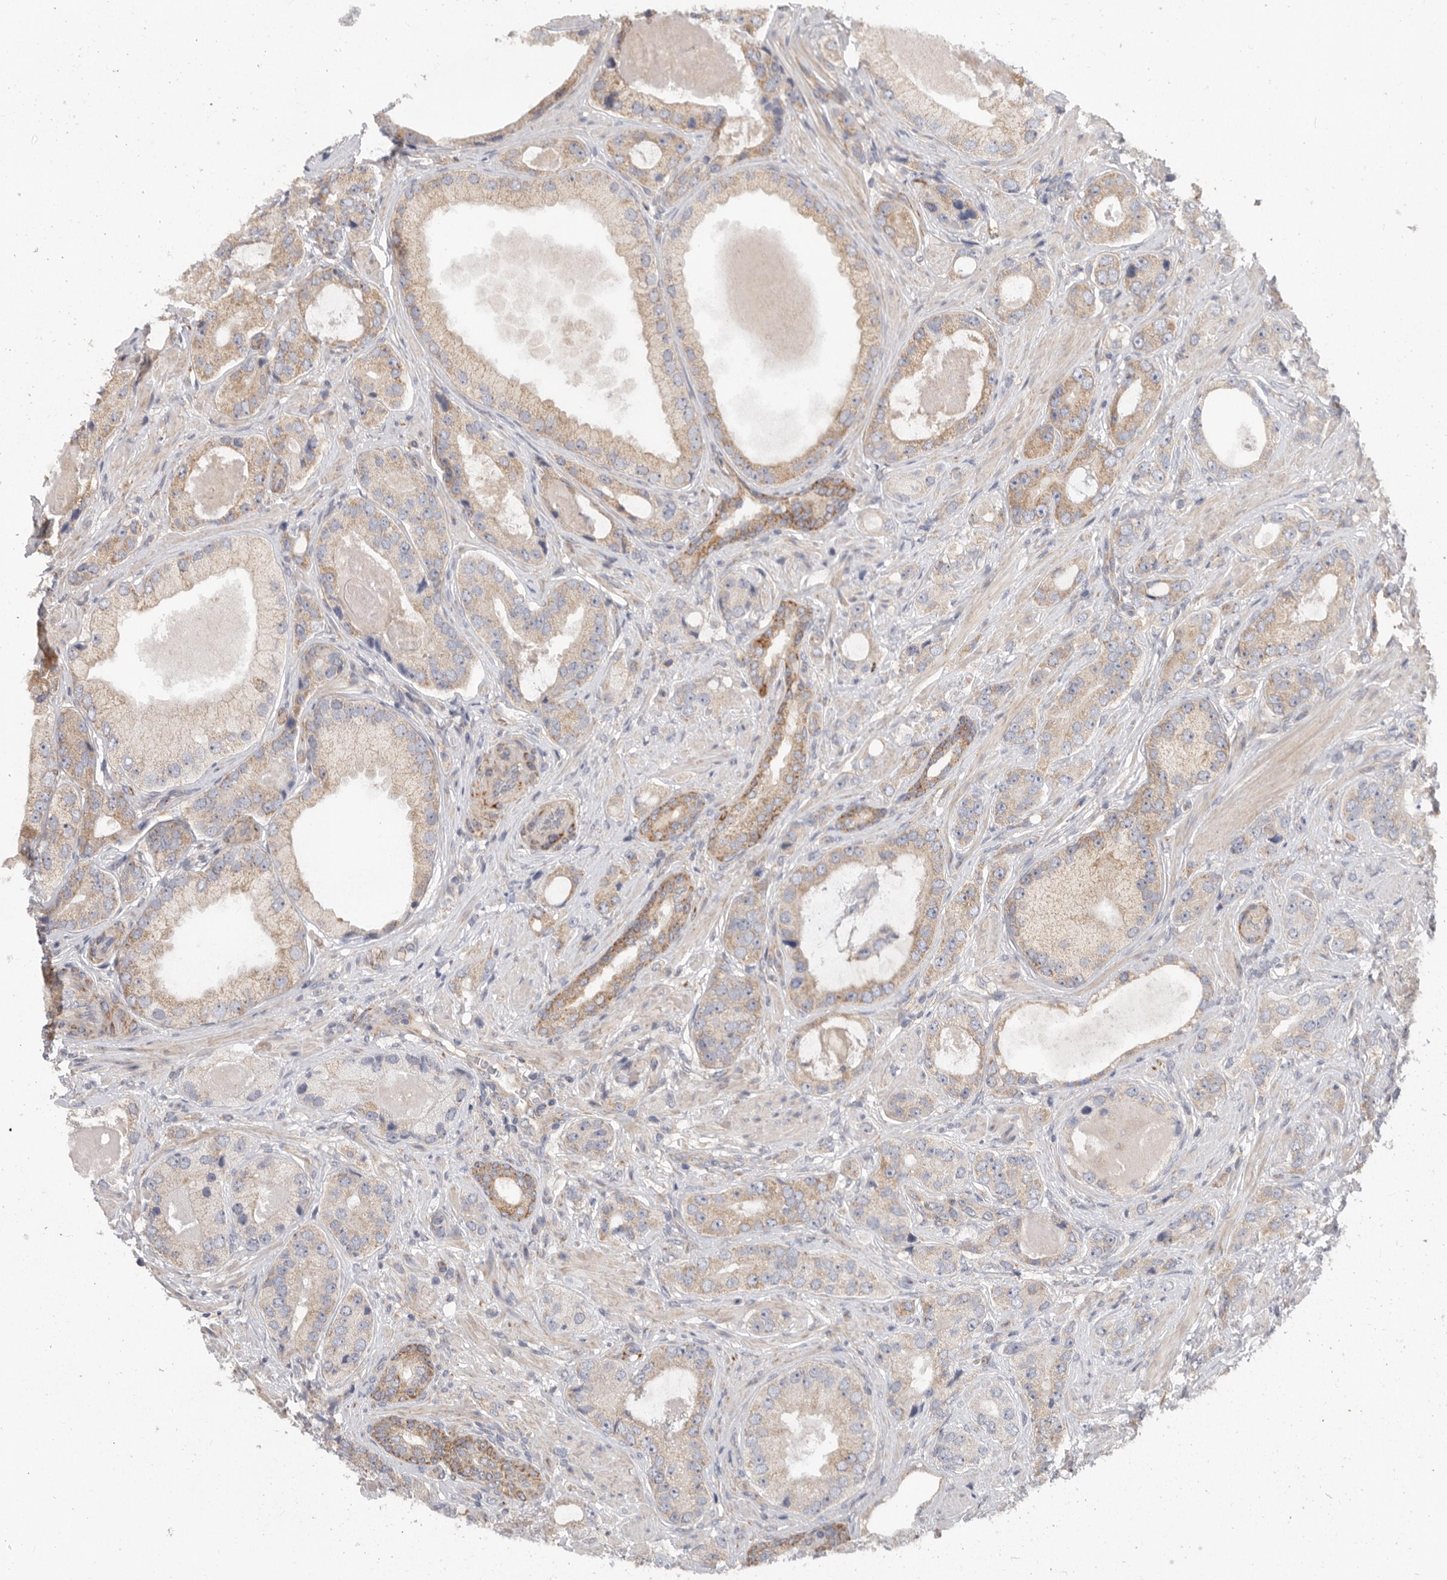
{"staining": {"intensity": "moderate", "quantity": "25%-75%", "location": "cytoplasmic/membranous"}, "tissue": "prostate cancer", "cell_type": "Tumor cells", "image_type": "cancer", "snomed": [{"axis": "morphology", "description": "Normal tissue, NOS"}, {"axis": "morphology", "description": "Adenocarcinoma, High grade"}, {"axis": "topography", "description": "Prostate"}, {"axis": "topography", "description": "Peripheral nerve tissue"}], "caption": "IHC micrograph of neoplastic tissue: prostate cancer stained using IHC displays medium levels of moderate protein expression localized specifically in the cytoplasmic/membranous of tumor cells, appearing as a cytoplasmic/membranous brown color.", "gene": "MTFR1L", "patient": {"sex": "male", "age": 59}}